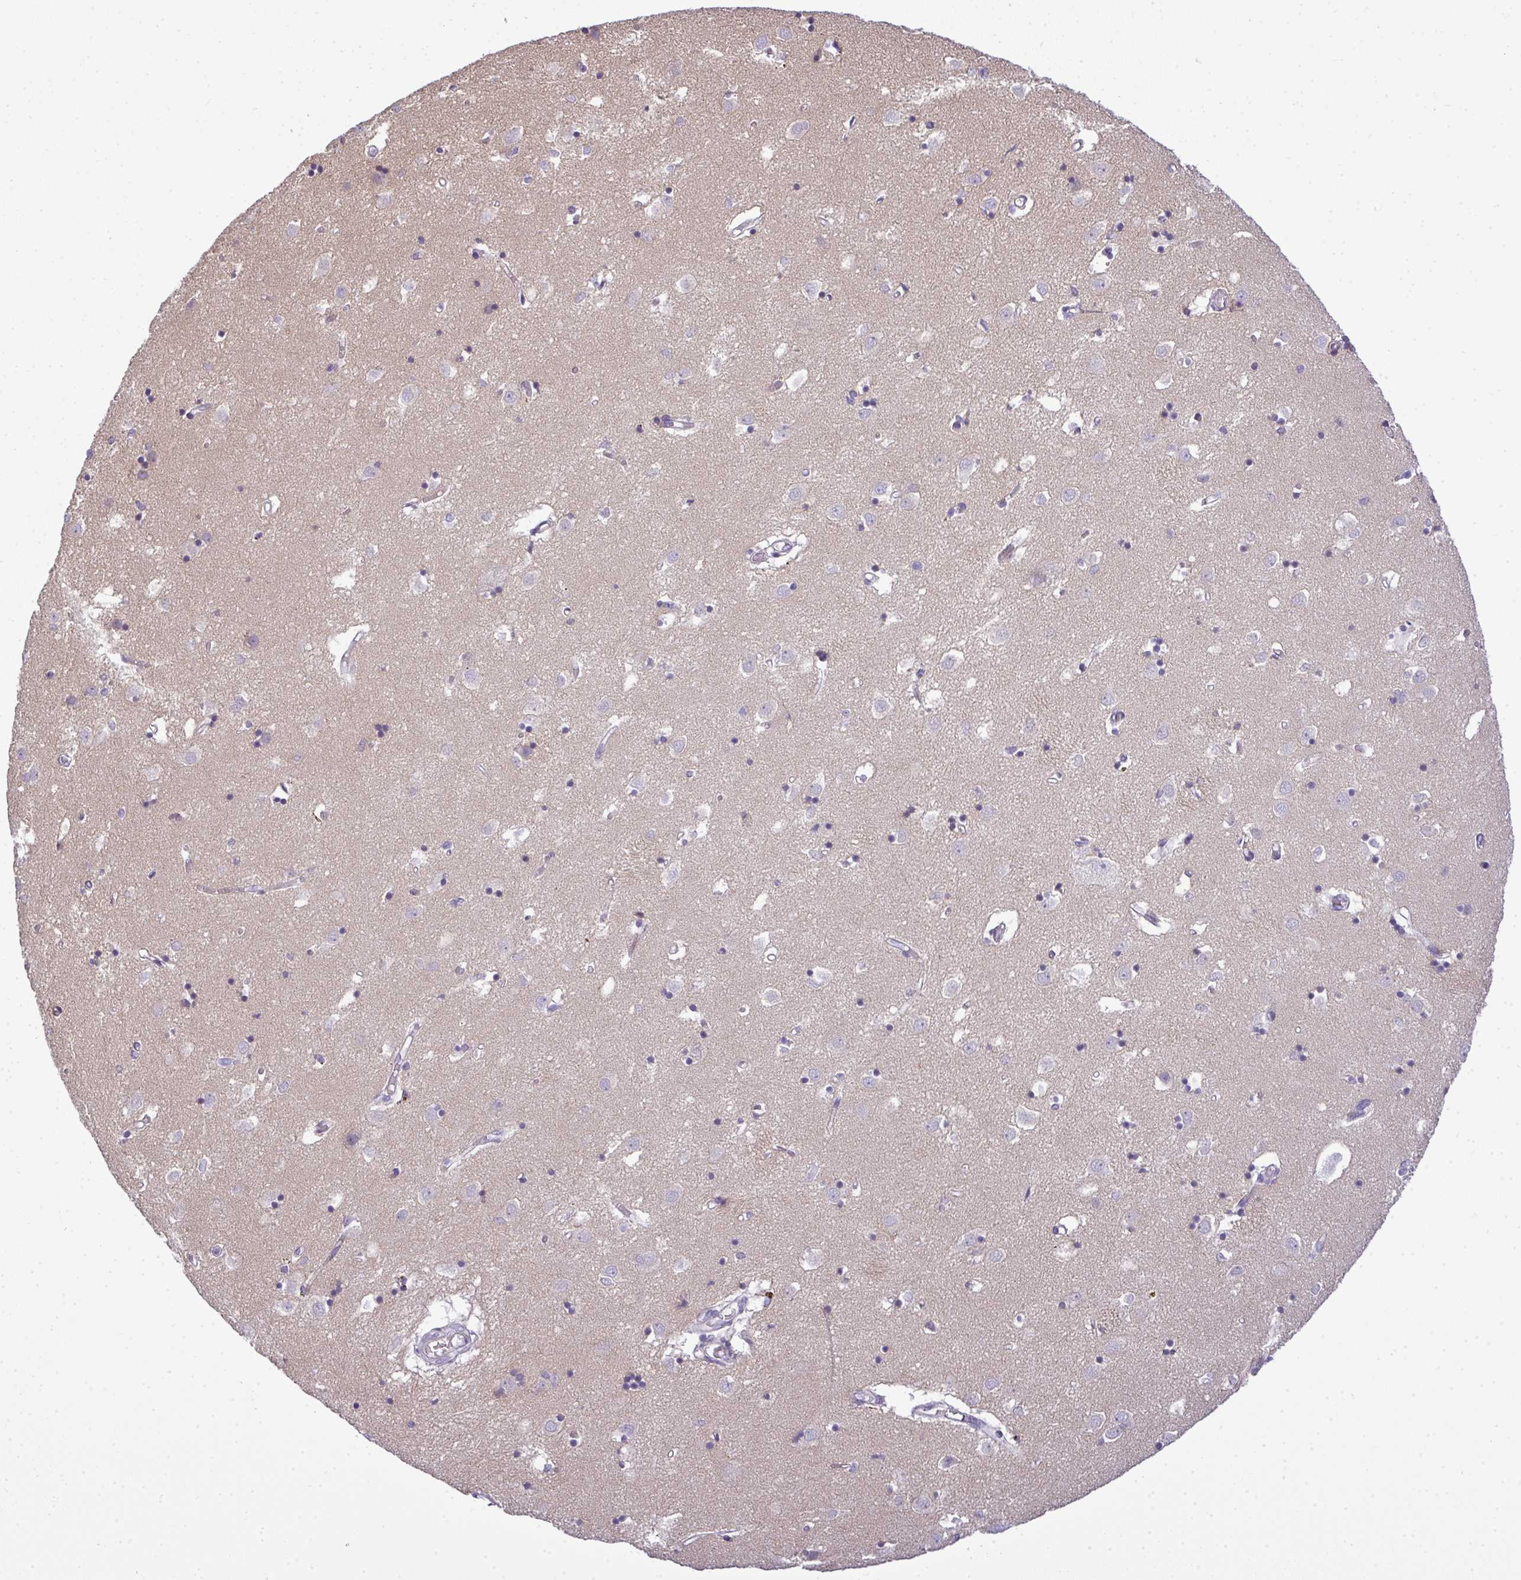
{"staining": {"intensity": "negative", "quantity": "none", "location": "none"}, "tissue": "caudate", "cell_type": "Glial cells", "image_type": "normal", "snomed": [{"axis": "morphology", "description": "Normal tissue, NOS"}, {"axis": "topography", "description": "Lateral ventricle wall"}], "caption": "The micrograph demonstrates no staining of glial cells in benign caudate.", "gene": "NT5C1A", "patient": {"sex": "male", "age": 70}}